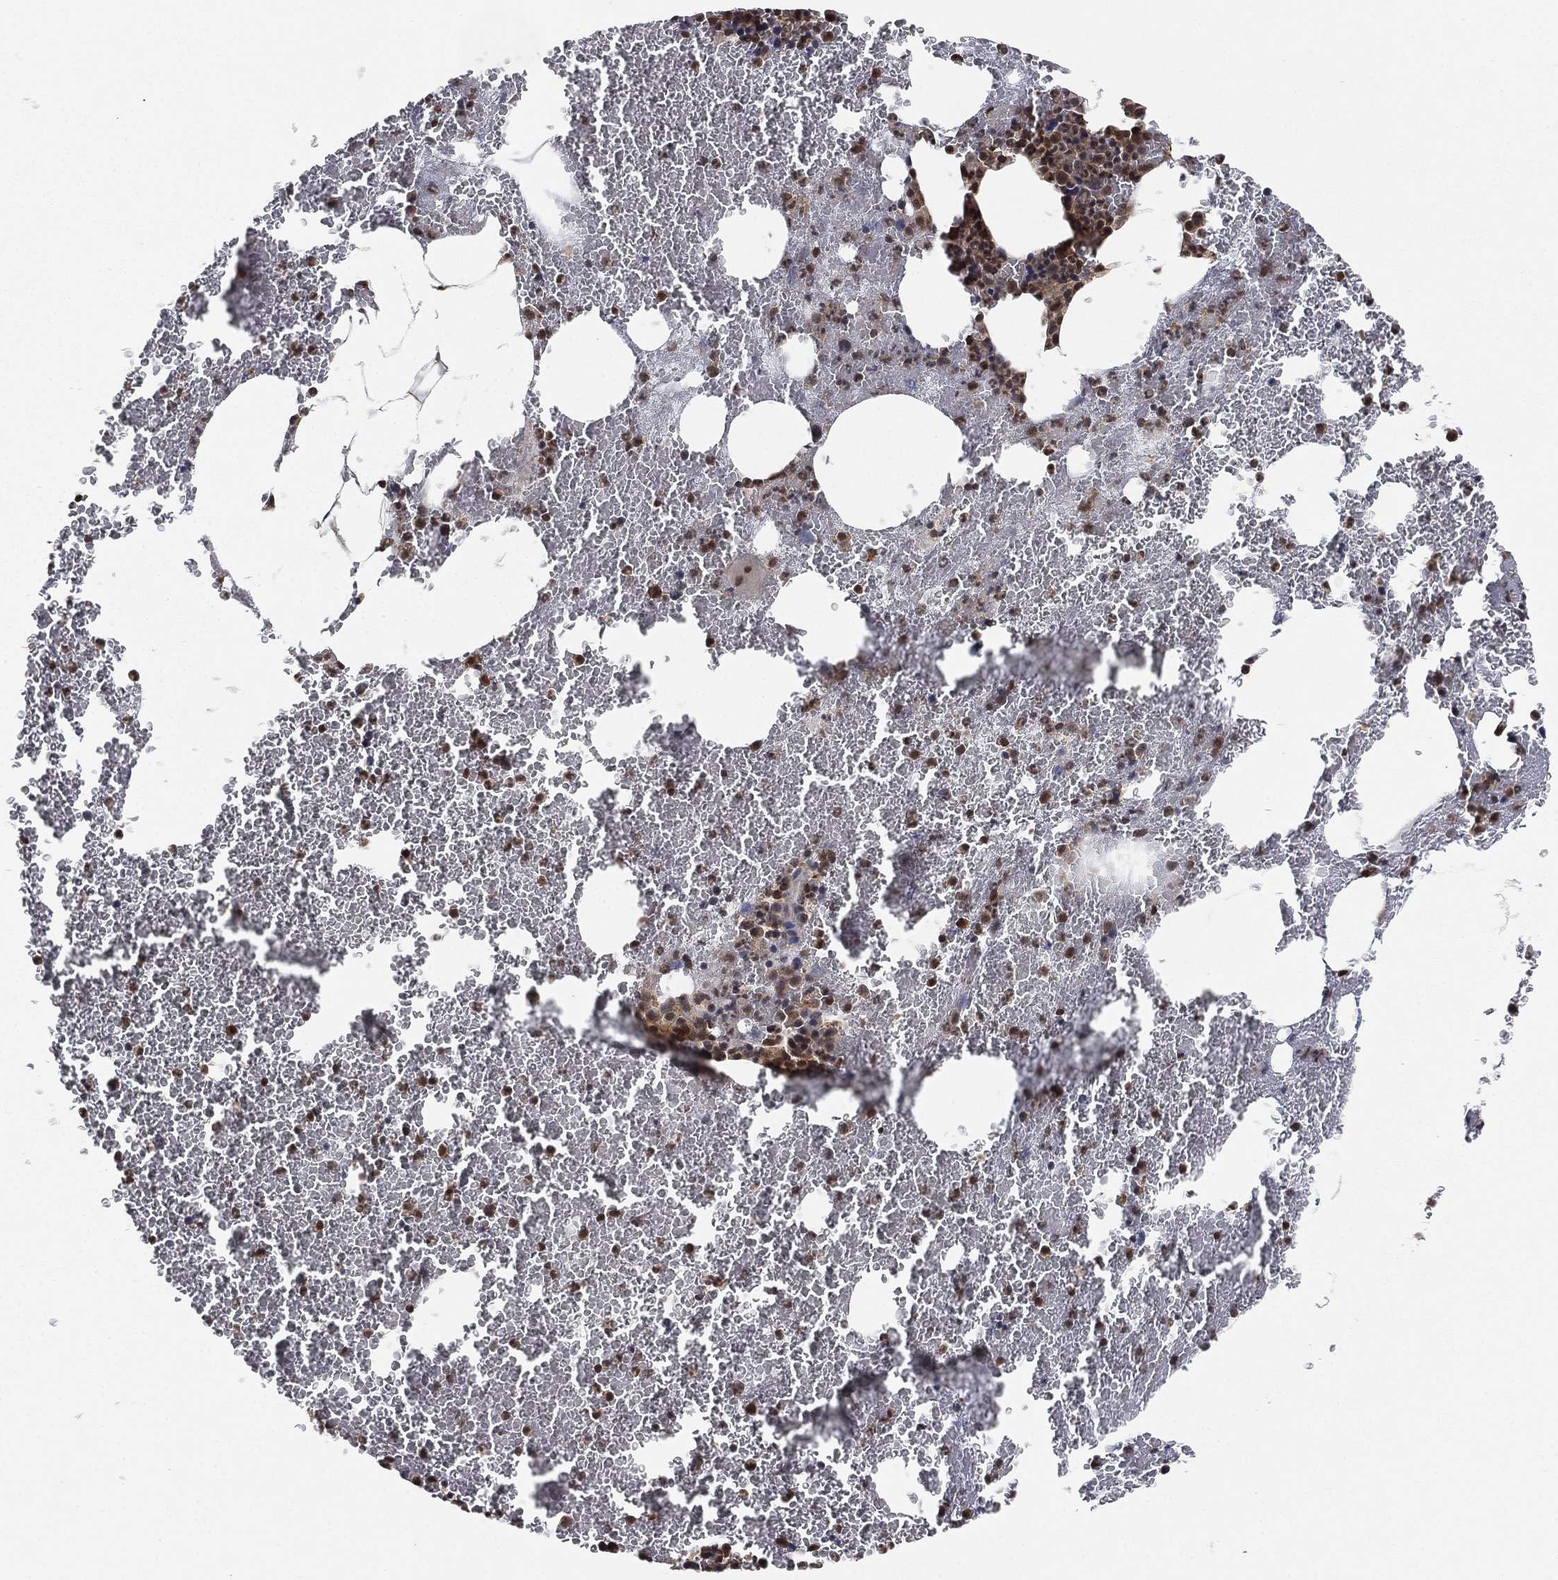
{"staining": {"intensity": "moderate", "quantity": "<25%", "location": "nuclear"}, "tissue": "bone marrow", "cell_type": "Hematopoietic cells", "image_type": "normal", "snomed": [{"axis": "morphology", "description": "Normal tissue, NOS"}, {"axis": "topography", "description": "Bone marrow"}], "caption": "Moderate nuclear protein expression is present in about <25% of hematopoietic cells in bone marrow.", "gene": "WDR26", "patient": {"sex": "male", "age": 91}}